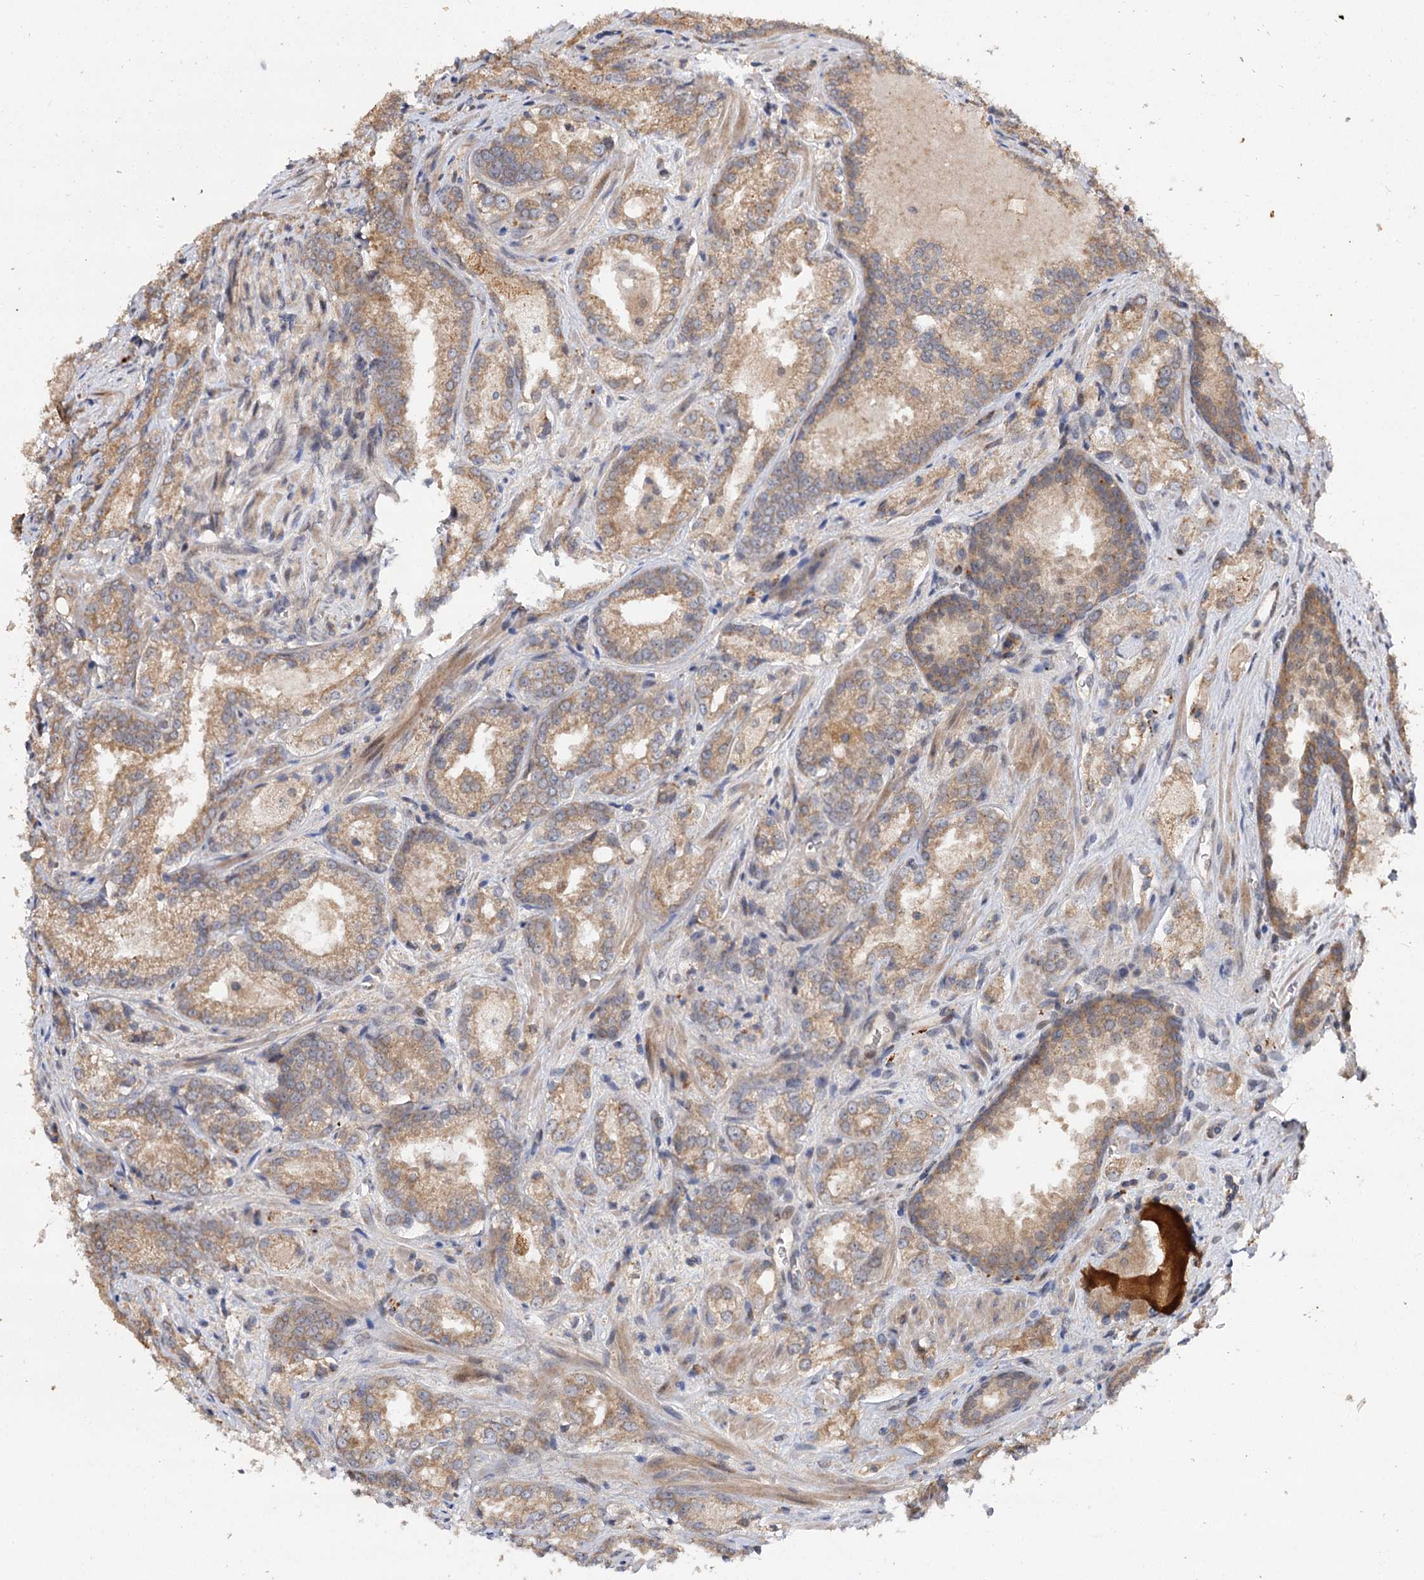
{"staining": {"intensity": "weak", "quantity": ">75%", "location": "cytoplasmic/membranous"}, "tissue": "prostate cancer", "cell_type": "Tumor cells", "image_type": "cancer", "snomed": [{"axis": "morphology", "description": "Adenocarcinoma, Low grade"}, {"axis": "topography", "description": "Prostate"}], "caption": "Human prostate cancer (low-grade adenocarcinoma) stained with a brown dye reveals weak cytoplasmic/membranous positive expression in approximately >75% of tumor cells.", "gene": "FBXW8", "patient": {"sex": "male", "age": 47}}